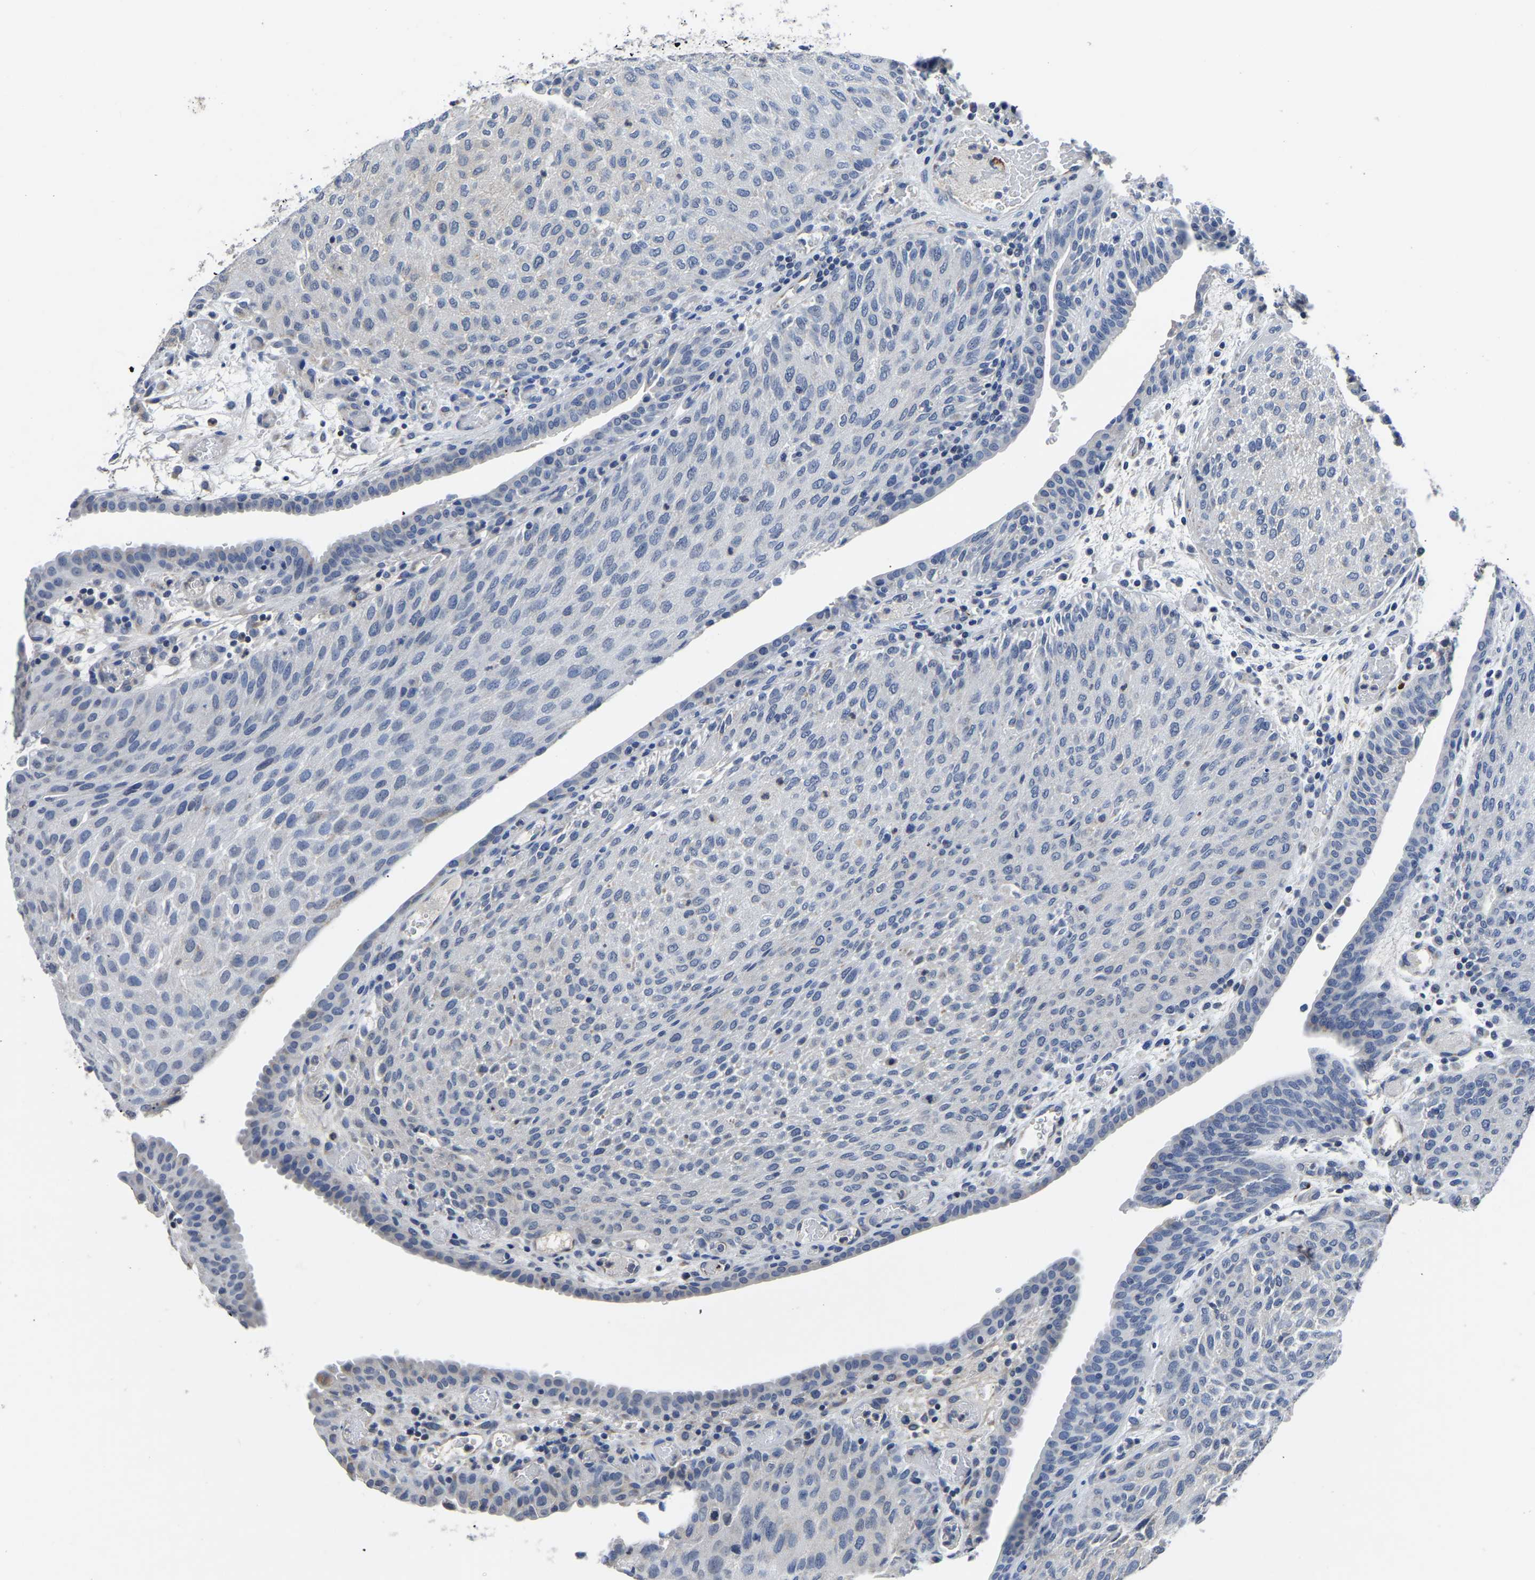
{"staining": {"intensity": "negative", "quantity": "none", "location": "none"}, "tissue": "urothelial cancer", "cell_type": "Tumor cells", "image_type": "cancer", "snomed": [{"axis": "morphology", "description": "Urothelial carcinoma, Low grade"}, {"axis": "morphology", "description": "Urothelial carcinoma, High grade"}, {"axis": "topography", "description": "Urinary bladder"}], "caption": "Urothelial cancer was stained to show a protein in brown. There is no significant staining in tumor cells.", "gene": "FGD5", "patient": {"sex": "male", "age": 35}}